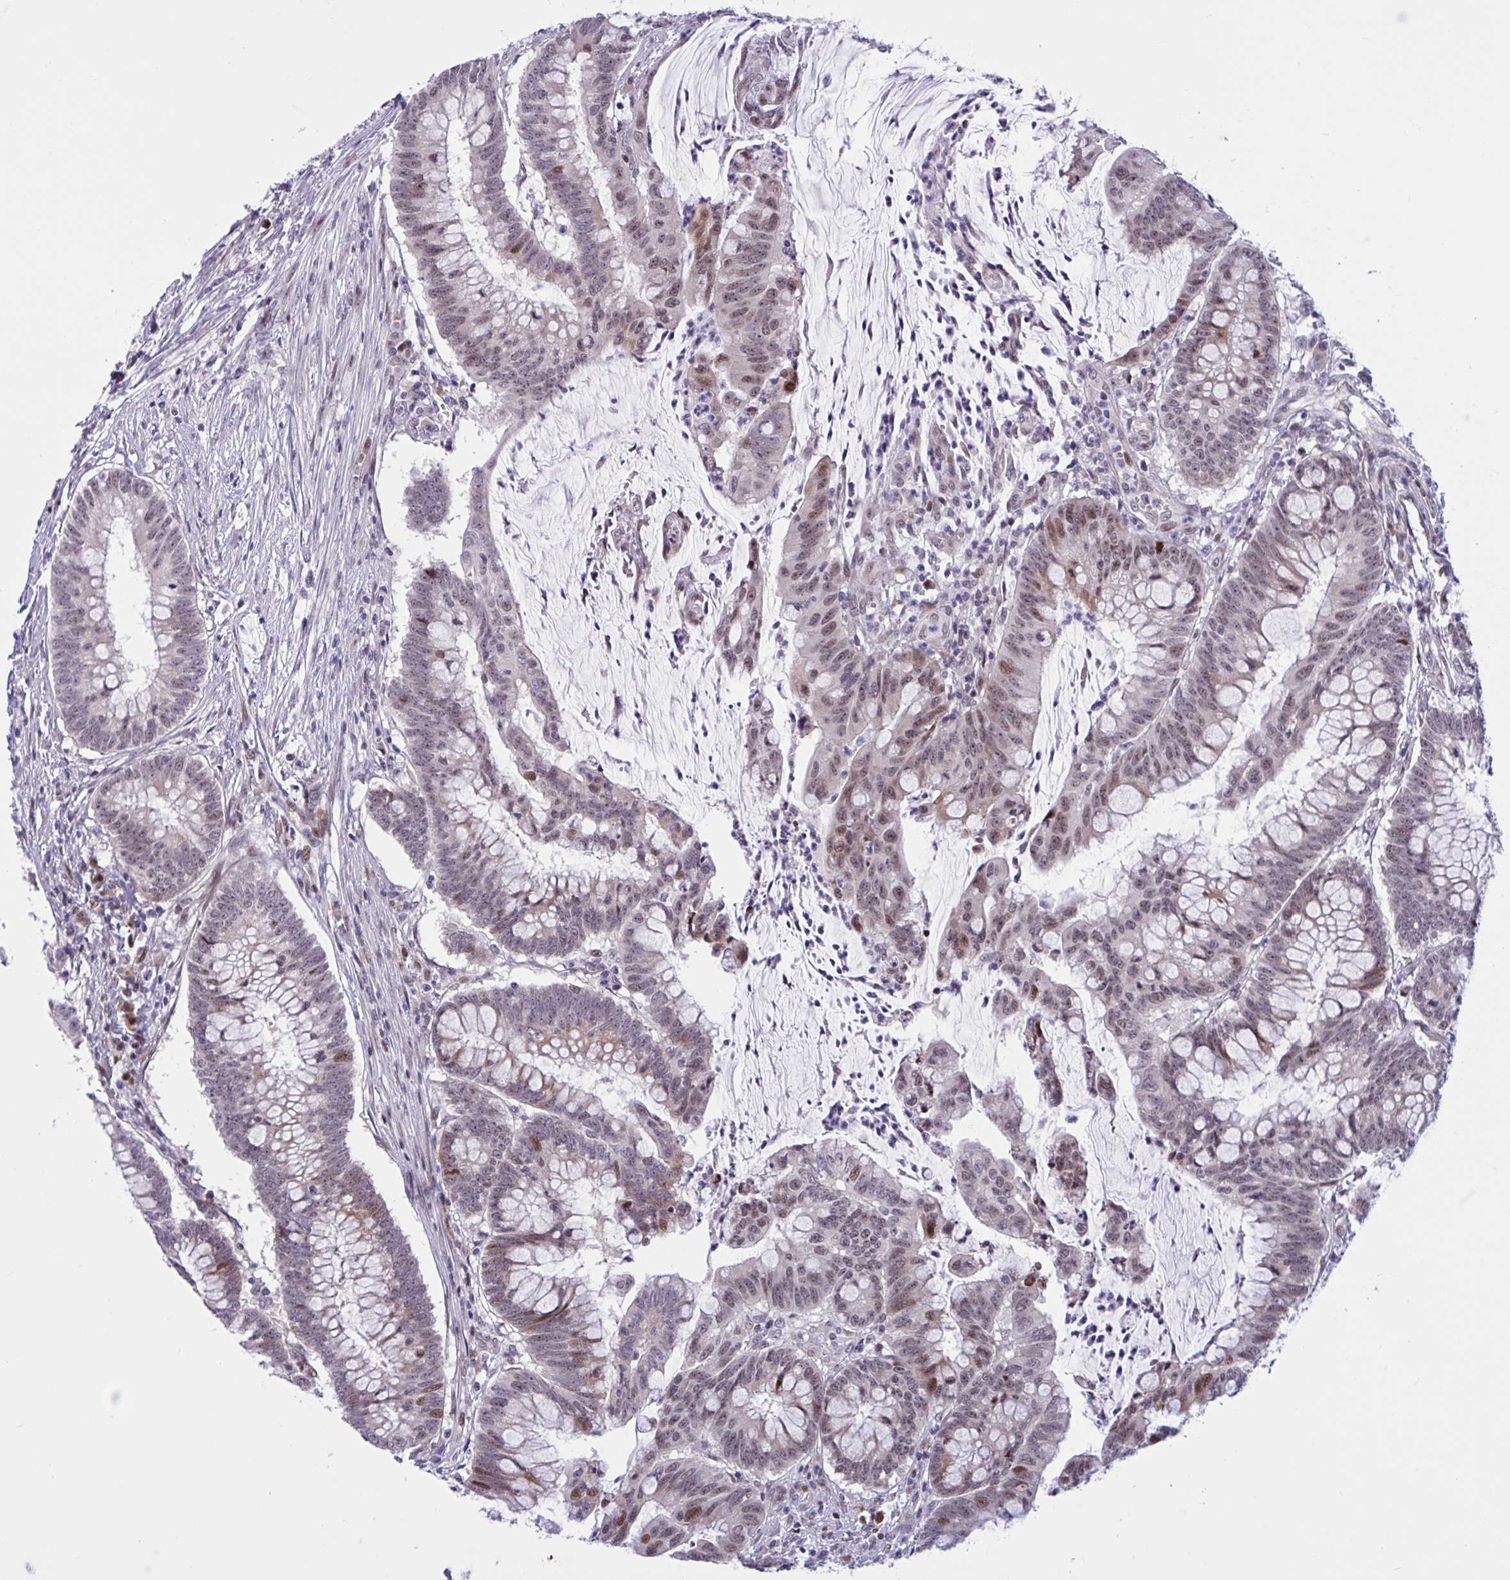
{"staining": {"intensity": "moderate", "quantity": "25%-75%", "location": "nuclear"}, "tissue": "colorectal cancer", "cell_type": "Tumor cells", "image_type": "cancer", "snomed": [{"axis": "morphology", "description": "Adenocarcinoma, NOS"}, {"axis": "topography", "description": "Colon"}], "caption": "Colorectal cancer stained with a brown dye demonstrates moderate nuclear positive positivity in about 25%-75% of tumor cells.", "gene": "RBL1", "patient": {"sex": "male", "age": 62}}